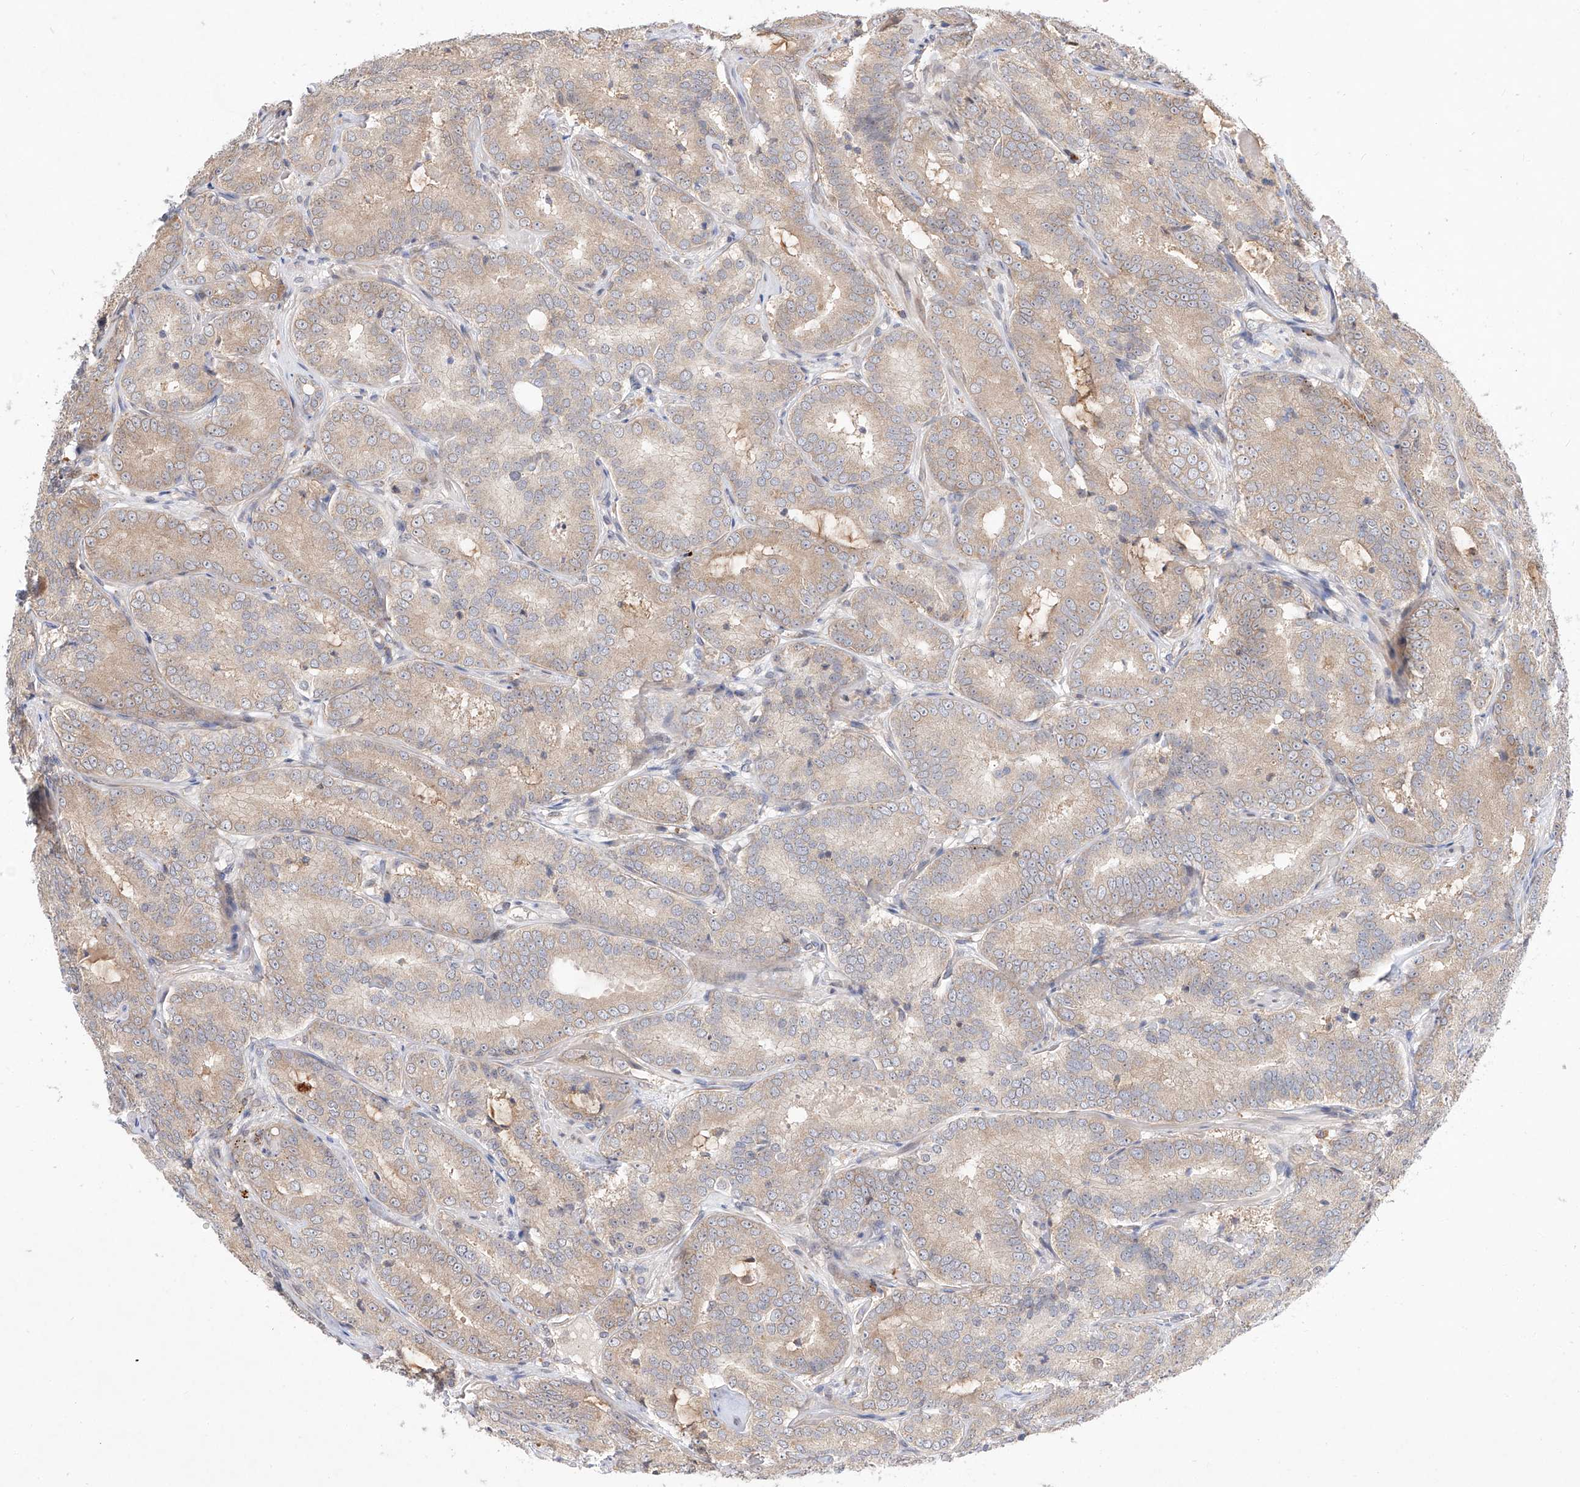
{"staining": {"intensity": "weak", "quantity": ">75%", "location": "cytoplasmic/membranous"}, "tissue": "prostate cancer", "cell_type": "Tumor cells", "image_type": "cancer", "snomed": [{"axis": "morphology", "description": "Adenocarcinoma, High grade"}, {"axis": "topography", "description": "Prostate"}], "caption": "The immunohistochemical stain shows weak cytoplasmic/membranous expression in tumor cells of adenocarcinoma (high-grade) (prostate) tissue.", "gene": "DIRAS3", "patient": {"sex": "male", "age": 57}}